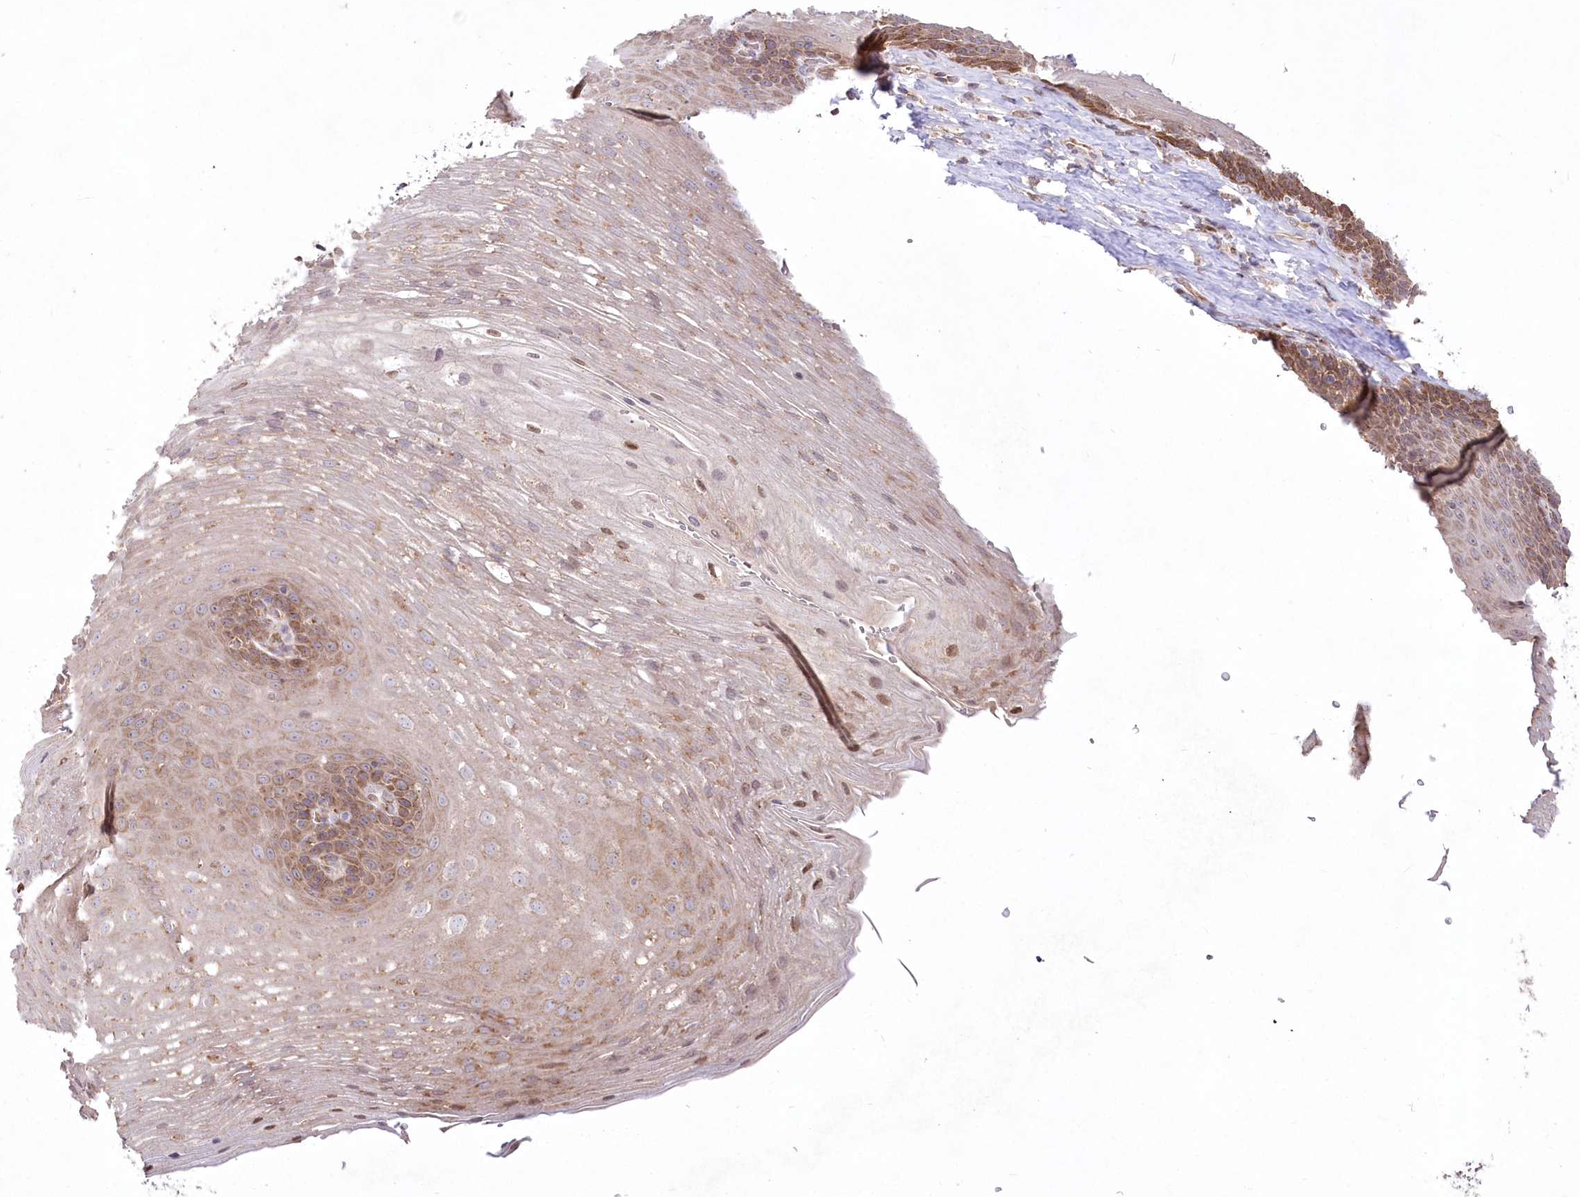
{"staining": {"intensity": "moderate", "quantity": "25%-75%", "location": "cytoplasmic/membranous,nuclear"}, "tissue": "esophagus", "cell_type": "Squamous epithelial cells", "image_type": "normal", "snomed": [{"axis": "morphology", "description": "Normal tissue, NOS"}, {"axis": "topography", "description": "Esophagus"}], "caption": "This image demonstrates normal esophagus stained with IHC to label a protein in brown. The cytoplasmic/membranous,nuclear of squamous epithelial cells show moderate positivity for the protein. Nuclei are counter-stained blue.", "gene": "STT3B", "patient": {"sex": "female", "age": 66}}